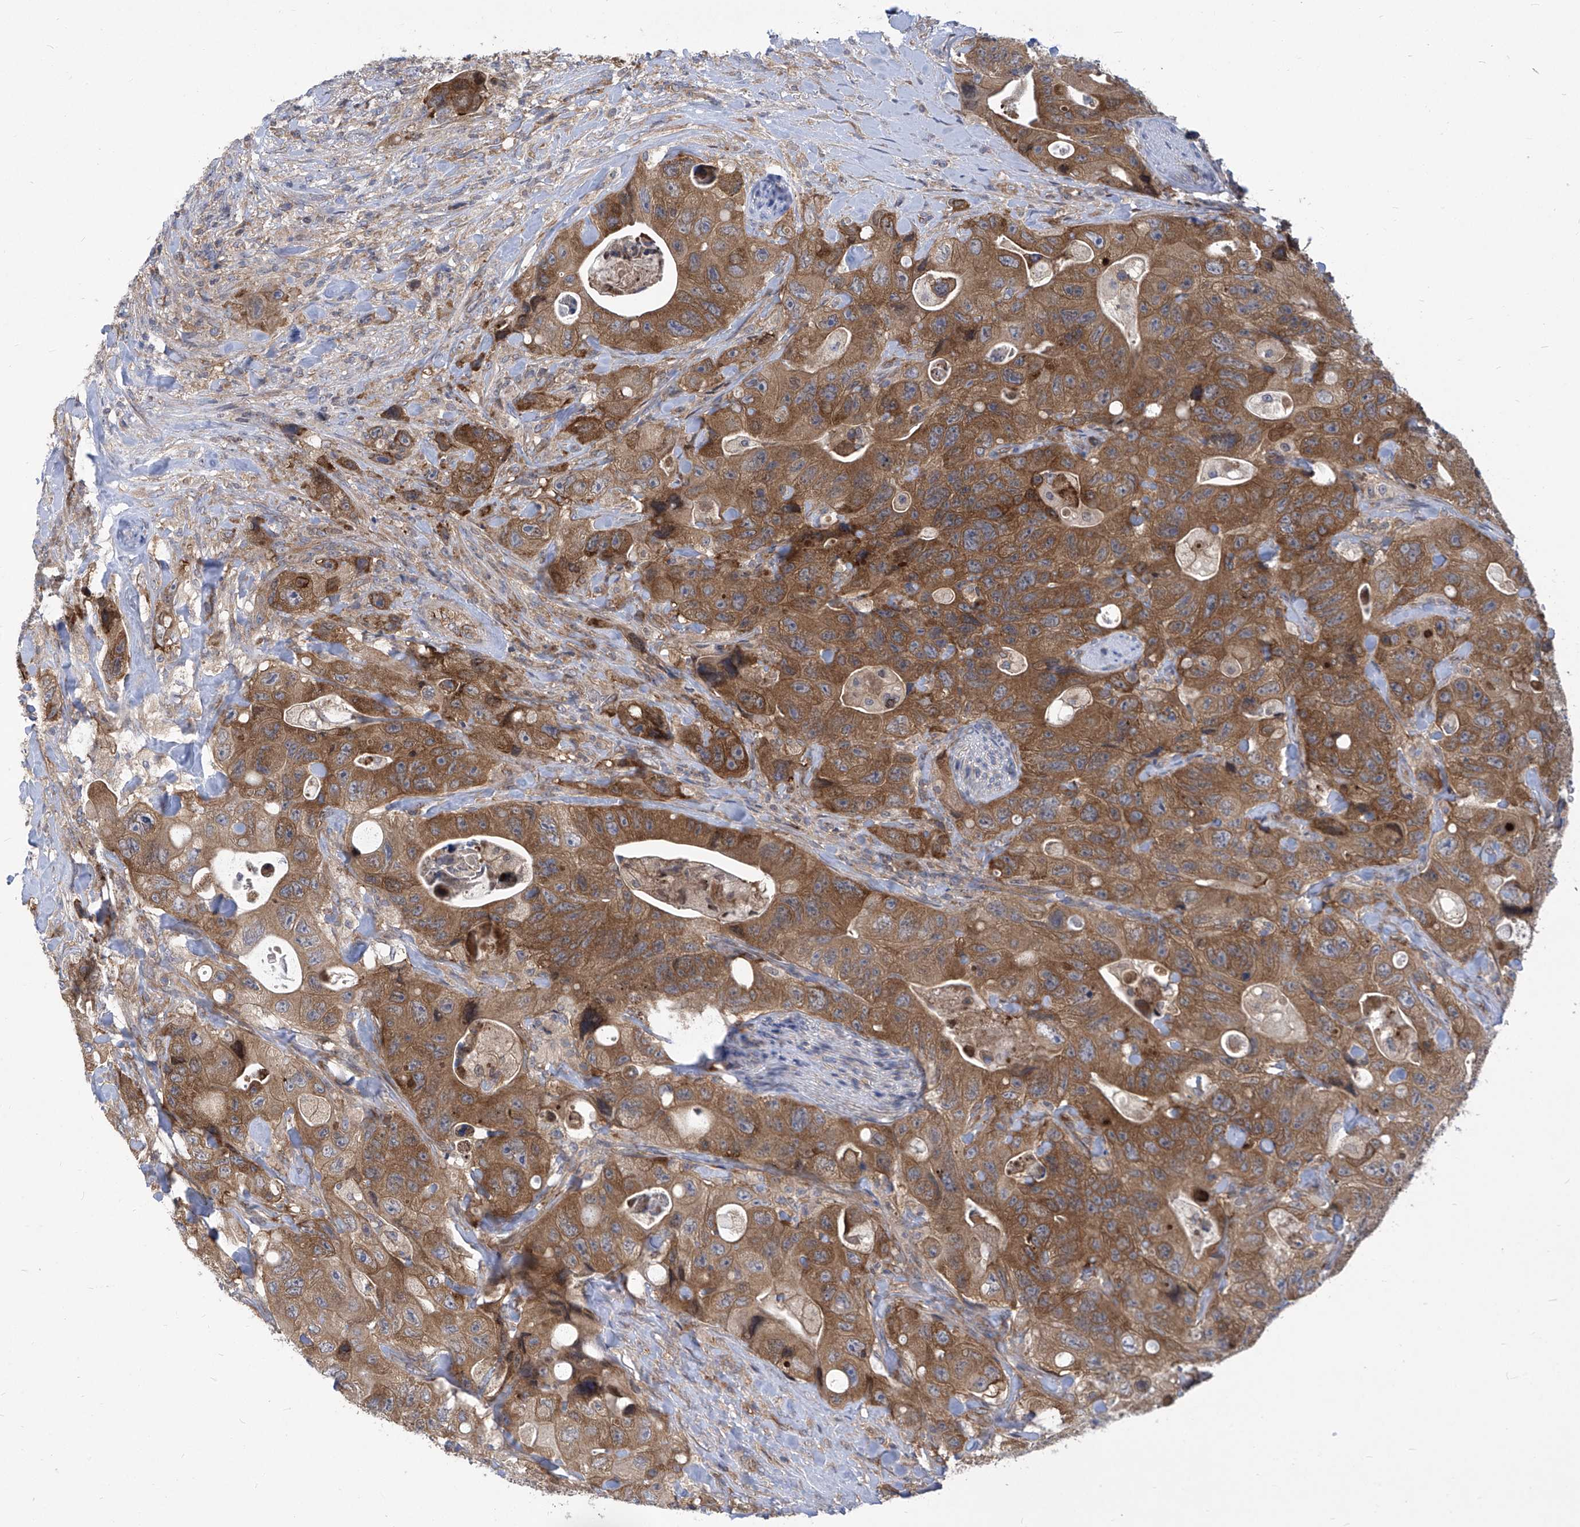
{"staining": {"intensity": "moderate", "quantity": ">75%", "location": "cytoplasmic/membranous"}, "tissue": "colorectal cancer", "cell_type": "Tumor cells", "image_type": "cancer", "snomed": [{"axis": "morphology", "description": "Adenocarcinoma, NOS"}, {"axis": "topography", "description": "Colon"}], "caption": "Colorectal cancer stained with a protein marker displays moderate staining in tumor cells.", "gene": "EIF3M", "patient": {"sex": "female", "age": 46}}